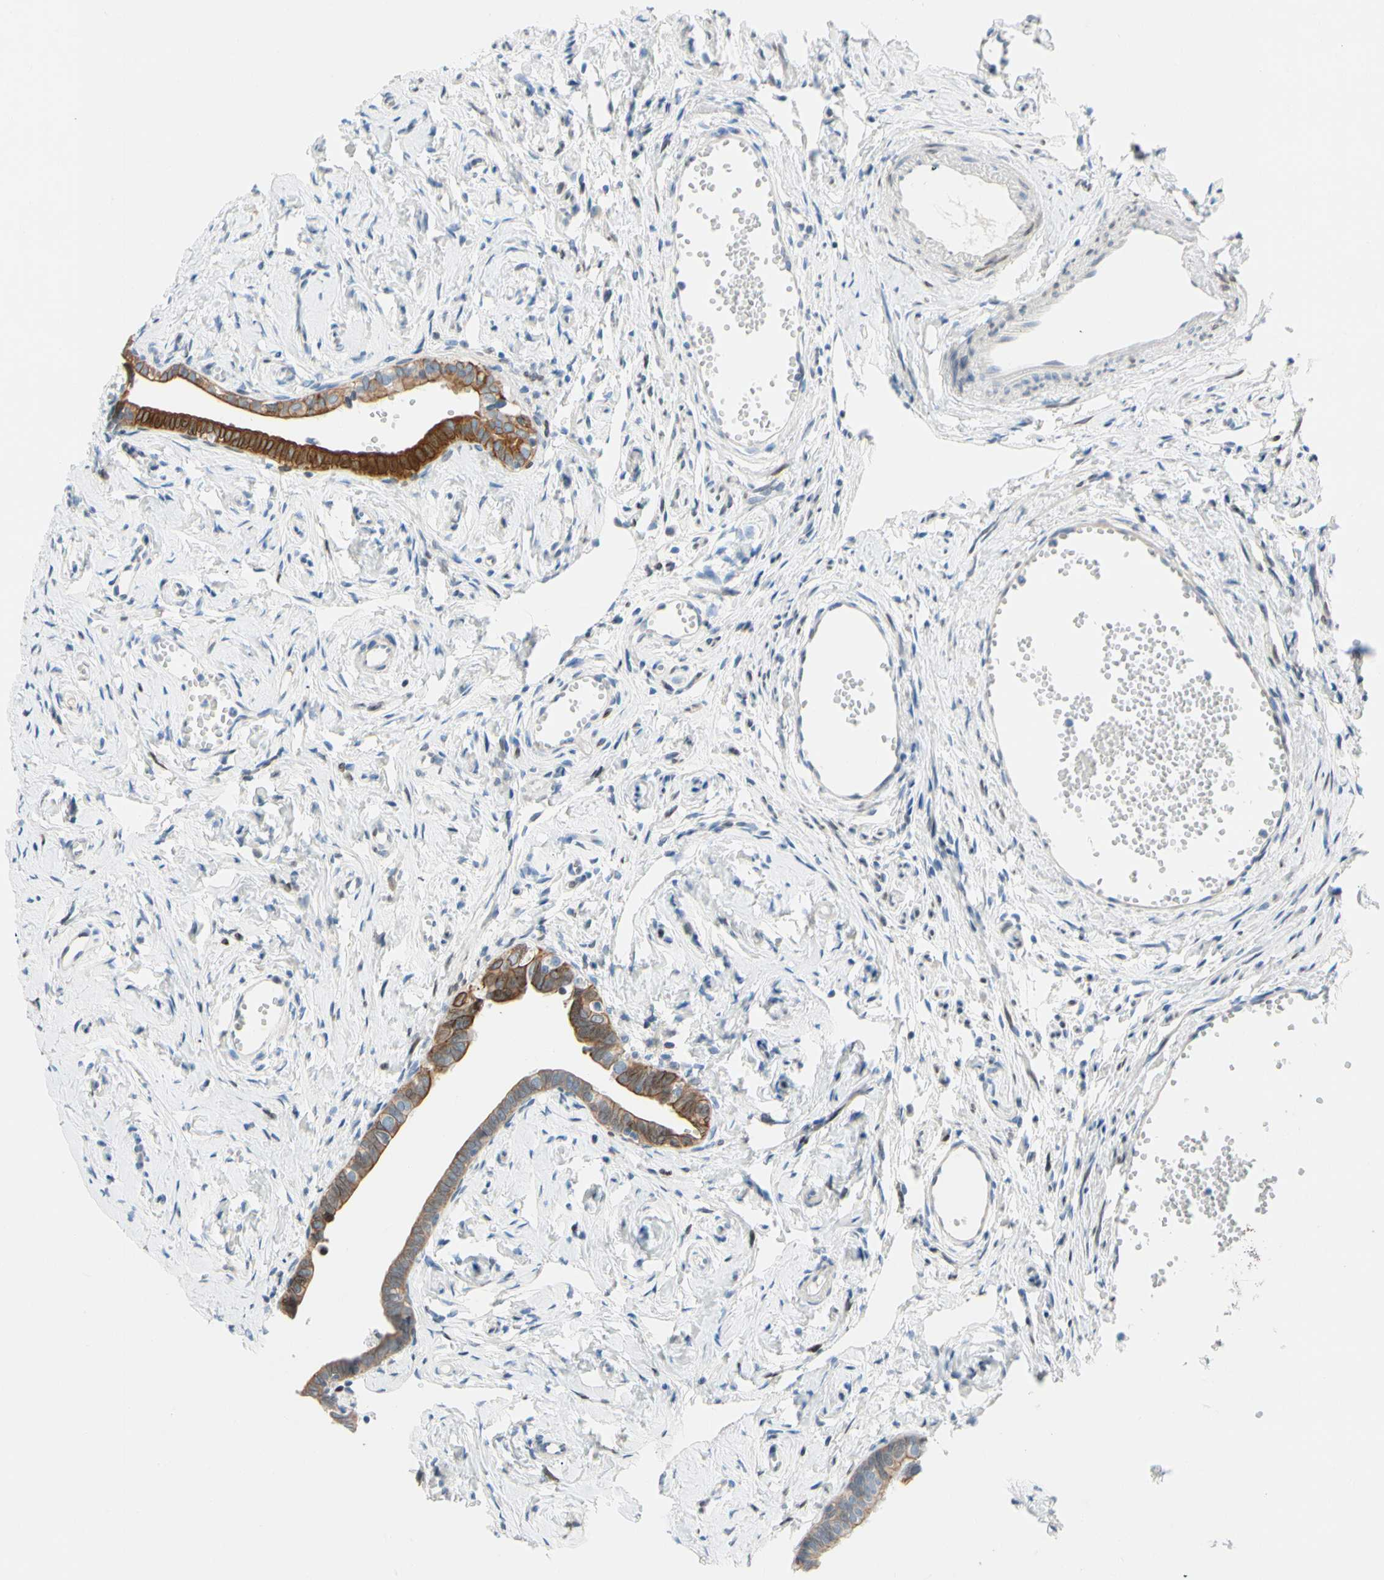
{"staining": {"intensity": "strong", "quantity": "25%-75%", "location": "cytoplasmic/membranous,nuclear"}, "tissue": "fallopian tube", "cell_type": "Glandular cells", "image_type": "normal", "snomed": [{"axis": "morphology", "description": "Normal tissue, NOS"}, {"axis": "topography", "description": "Fallopian tube"}], "caption": "Strong cytoplasmic/membranous,nuclear staining is seen in about 25%-75% of glandular cells in normal fallopian tube. (DAB (3,3'-diaminobenzidine) IHC with brightfield microscopy, high magnification).", "gene": "ZNF132", "patient": {"sex": "female", "age": 71}}